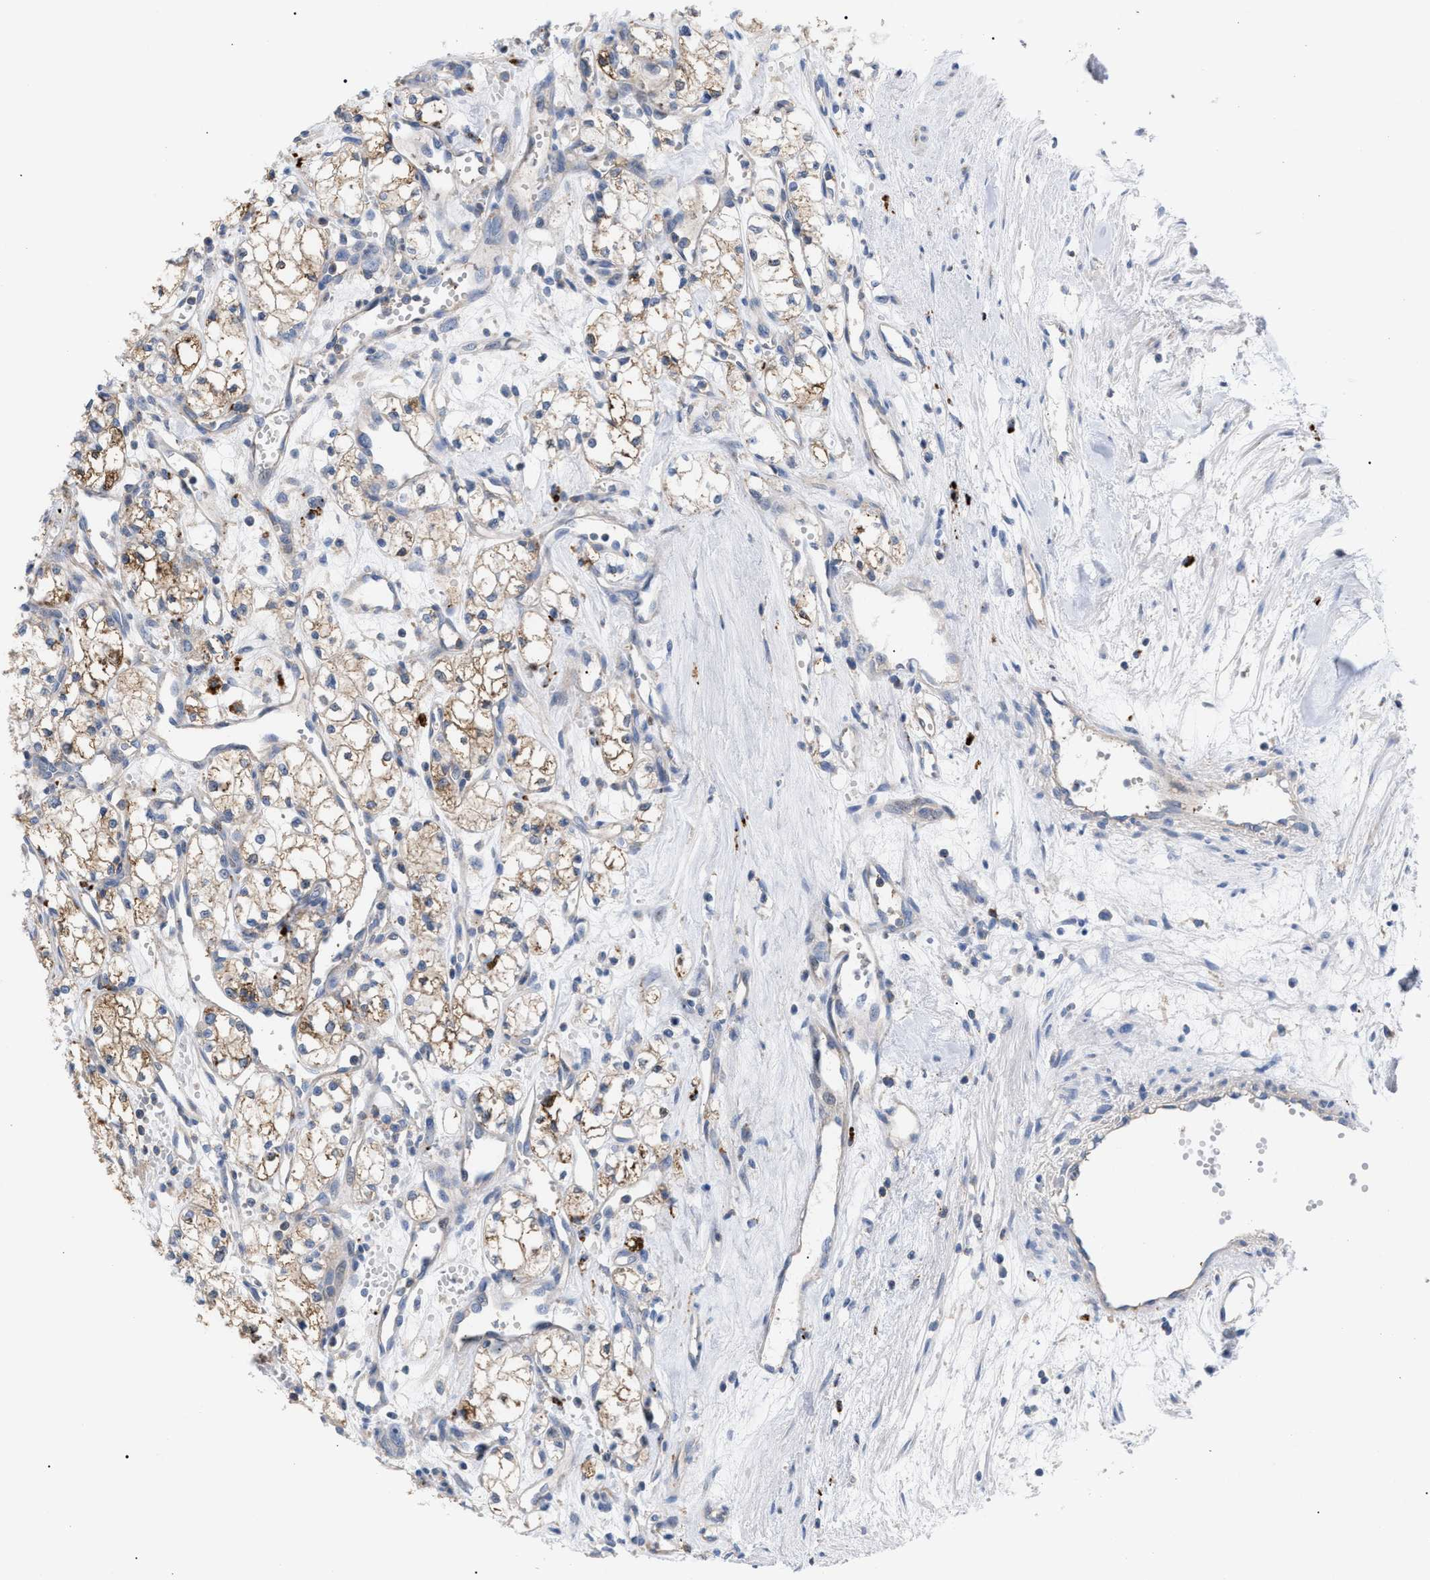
{"staining": {"intensity": "moderate", "quantity": ">75%", "location": "cytoplasmic/membranous"}, "tissue": "renal cancer", "cell_type": "Tumor cells", "image_type": "cancer", "snomed": [{"axis": "morphology", "description": "Adenocarcinoma, NOS"}, {"axis": "topography", "description": "Kidney"}], "caption": "Protein analysis of renal adenocarcinoma tissue reveals moderate cytoplasmic/membranous staining in approximately >75% of tumor cells. Using DAB (3,3'-diaminobenzidine) (brown) and hematoxylin (blue) stains, captured at high magnification using brightfield microscopy.", "gene": "MBTD1", "patient": {"sex": "male", "age": 59}}